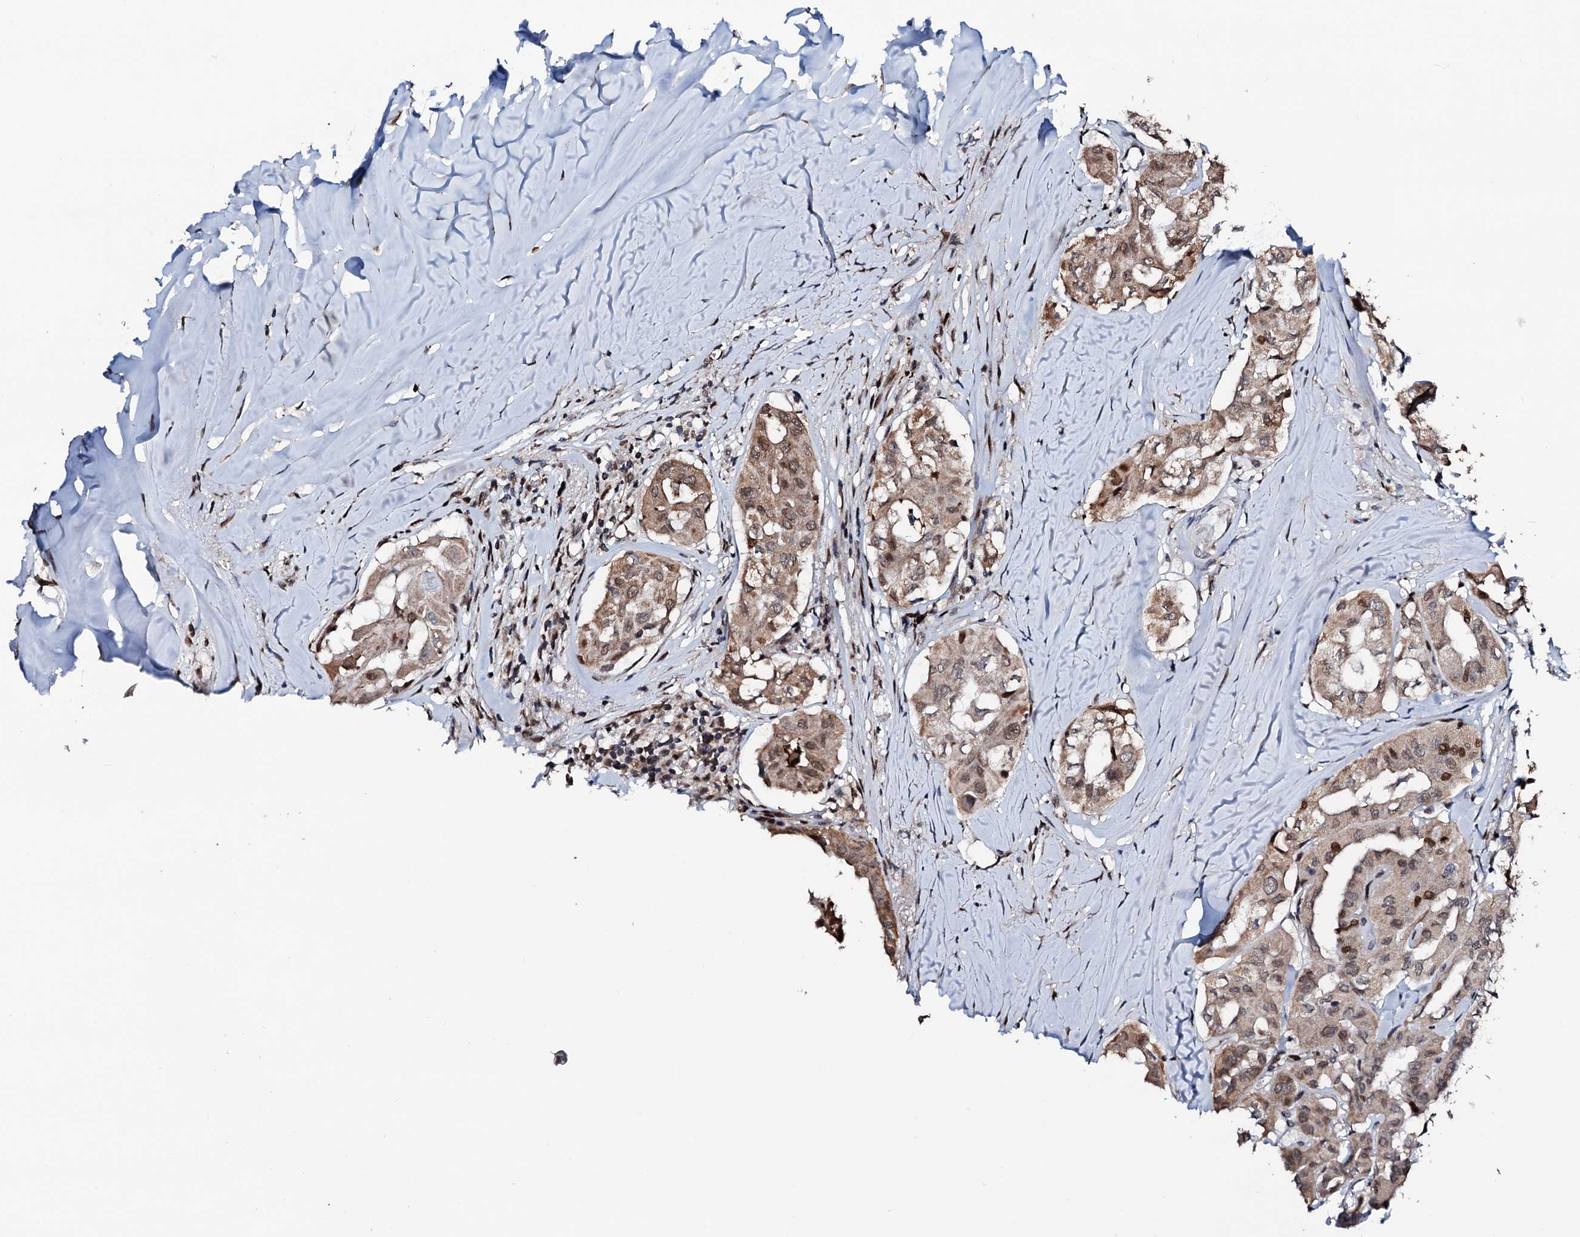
{"staining": {"intensity": "moderate", "quantity": ">75%", "location": "cytoplasmic/membranous,nuclear"}, "tissue": "thyroid cancer", "cell_type": "Tumor cells", "image_type": "cancer", "snomed": [{"axis": "morphology", "description": "Papillary adenocarcinoma, NOS"}, {"axis": "topography", "description": "Thyroid gland"}], "caption": "Thyroid cancer (papillary adenocarcinoma) stained with a brown dye displays moderate cytoplasmic/membranous and nuclear positive staining in about >75% of tumor cells.", "gene": "KIF18A", "patient": {"sex": "female", "age": 59}}